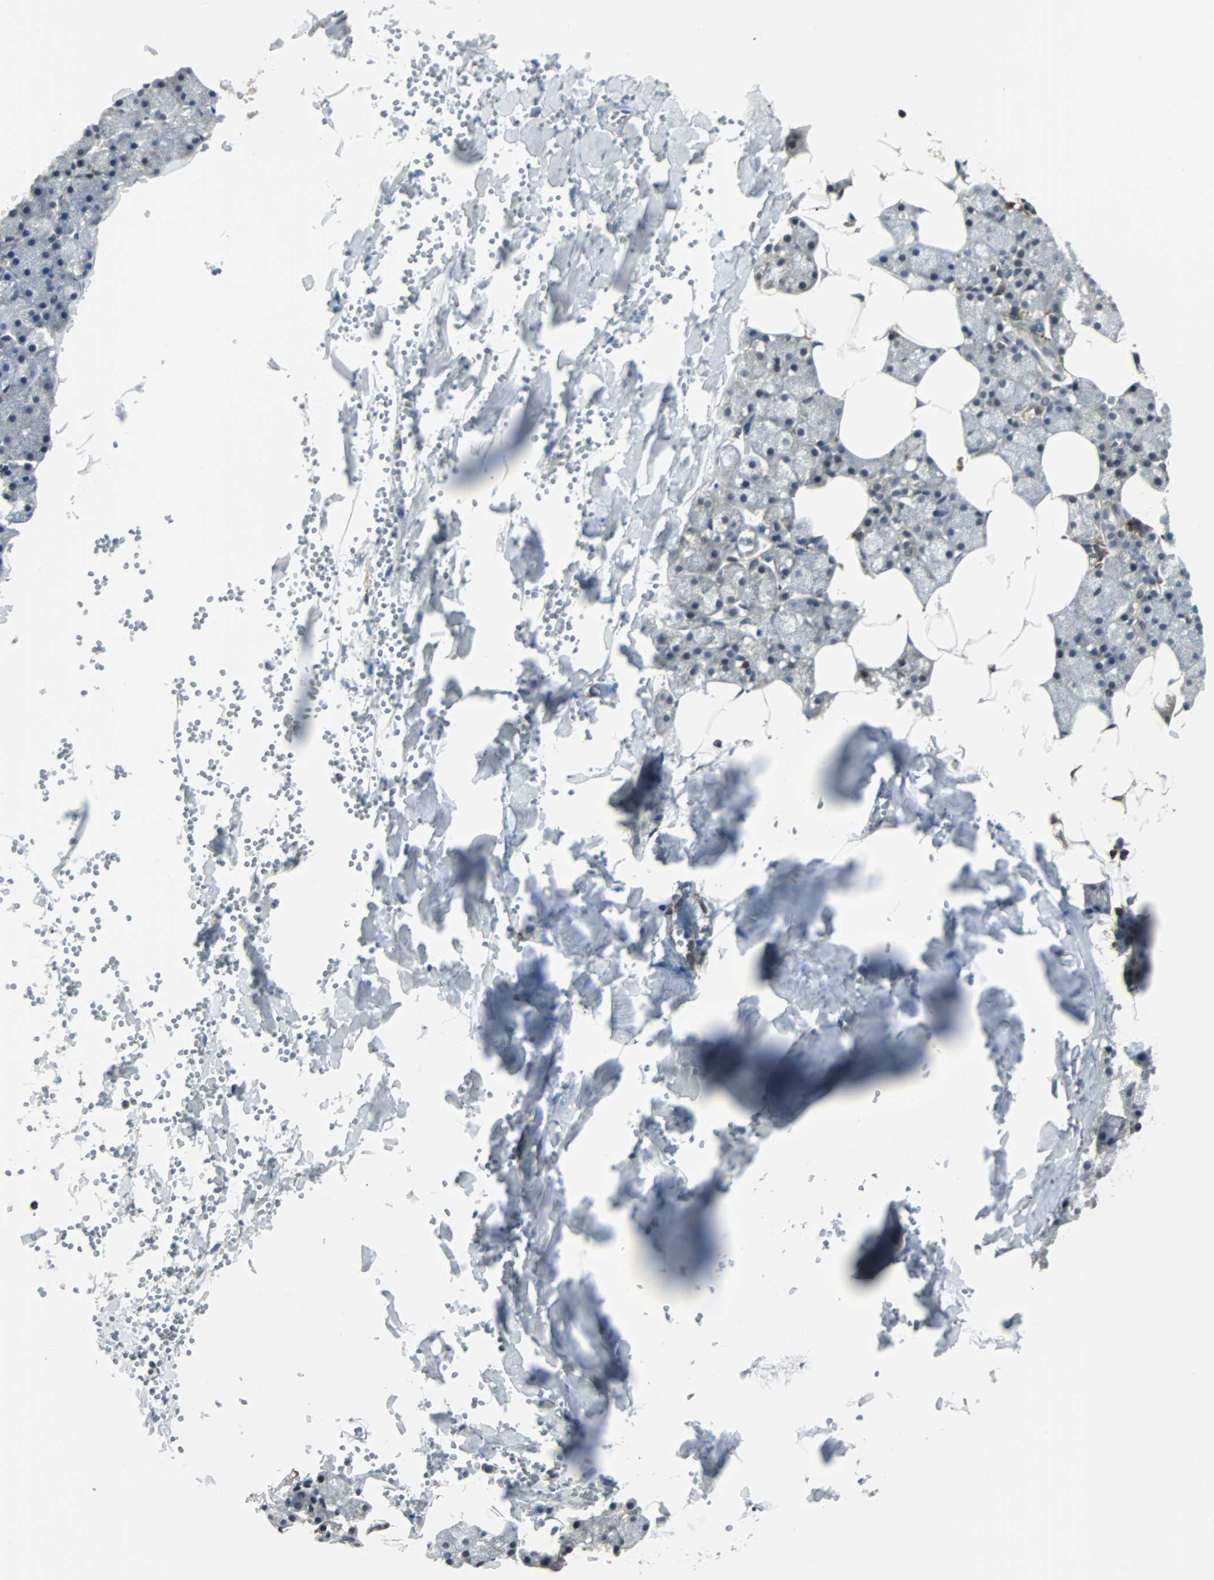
{"staining": {"intensity": "moderate", "quantity": "25%-75%", "location": "cytoplasmic/membranous"}, "tissue": "salivary gland", "cell_type": "Glandular cells", "image_type": "normal", "snomed": [{"axis": "morphology", "description": "Normal tissue, NOS"}, {"axis": "topography", "description": "Salivary gland"}], "caption": "Salivary gland stained for a protein reveals moderate cytoplasmic/membranous positivity in glandular cells. The staining was performed using DAB to visualize the protein expression in brown, while the nuclei were stained in blue with hematoxylin (Magnification: 20x).", "gene": "CHP1", "patient": {"sex": "male", "age": 62}}